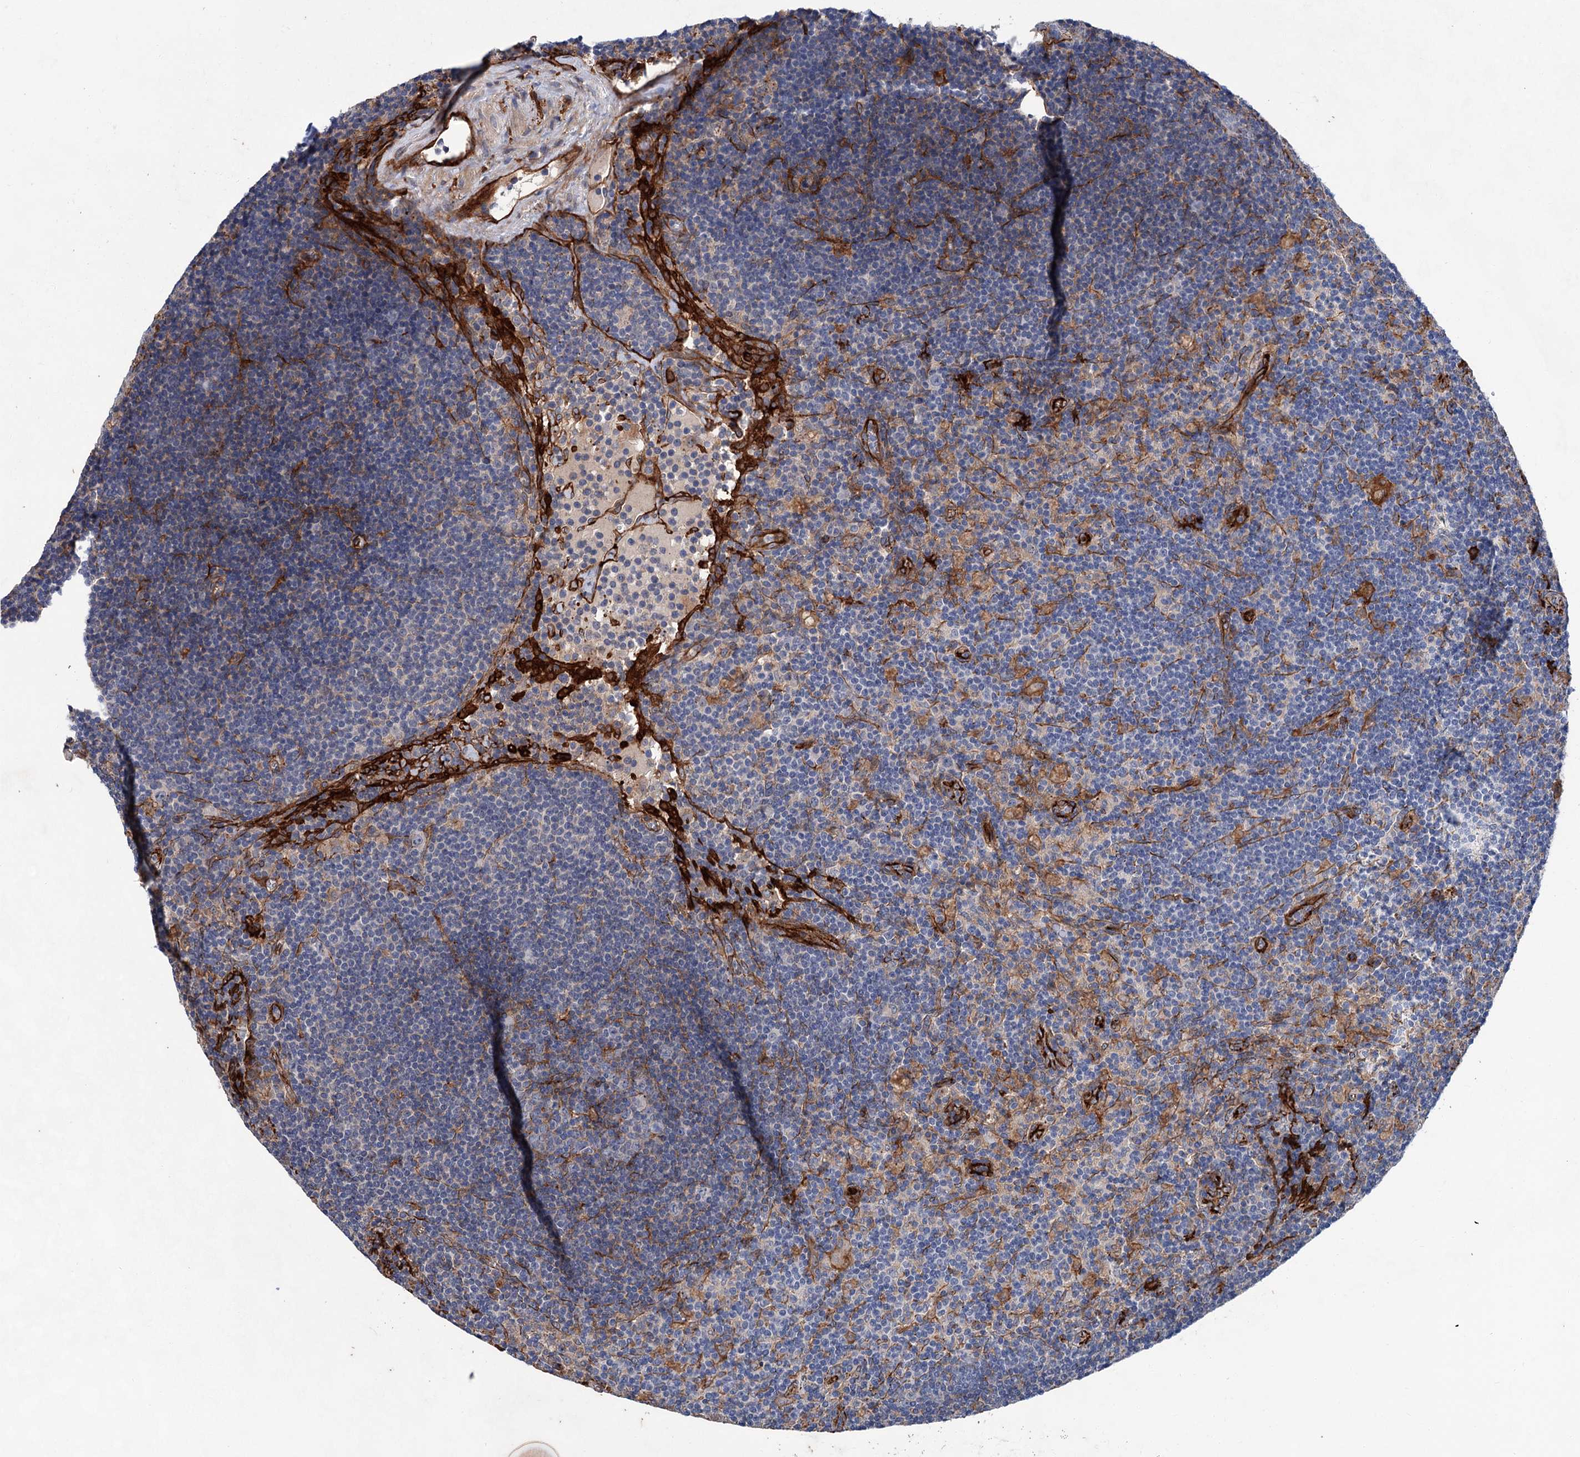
{"staining": {"intensity": "negative", "quantity": "none", "location": "none"}, "tissue": "lymph node", "cell_type": "Germinal center cells", "image_type": "normal", "snomed": [{"axis": "morphology", "description": "Normal tissue, NOS"}, {"axis": "topography", "description": "Lymph node"}], "caption": "Micrograph shows no protein positivity in germinal center cells of unremarkable lymph node. (IHC, brightfield microscopy, high magnification).", "gene": "TMTC3", "patient": {"sex": "male", "age": 69}}